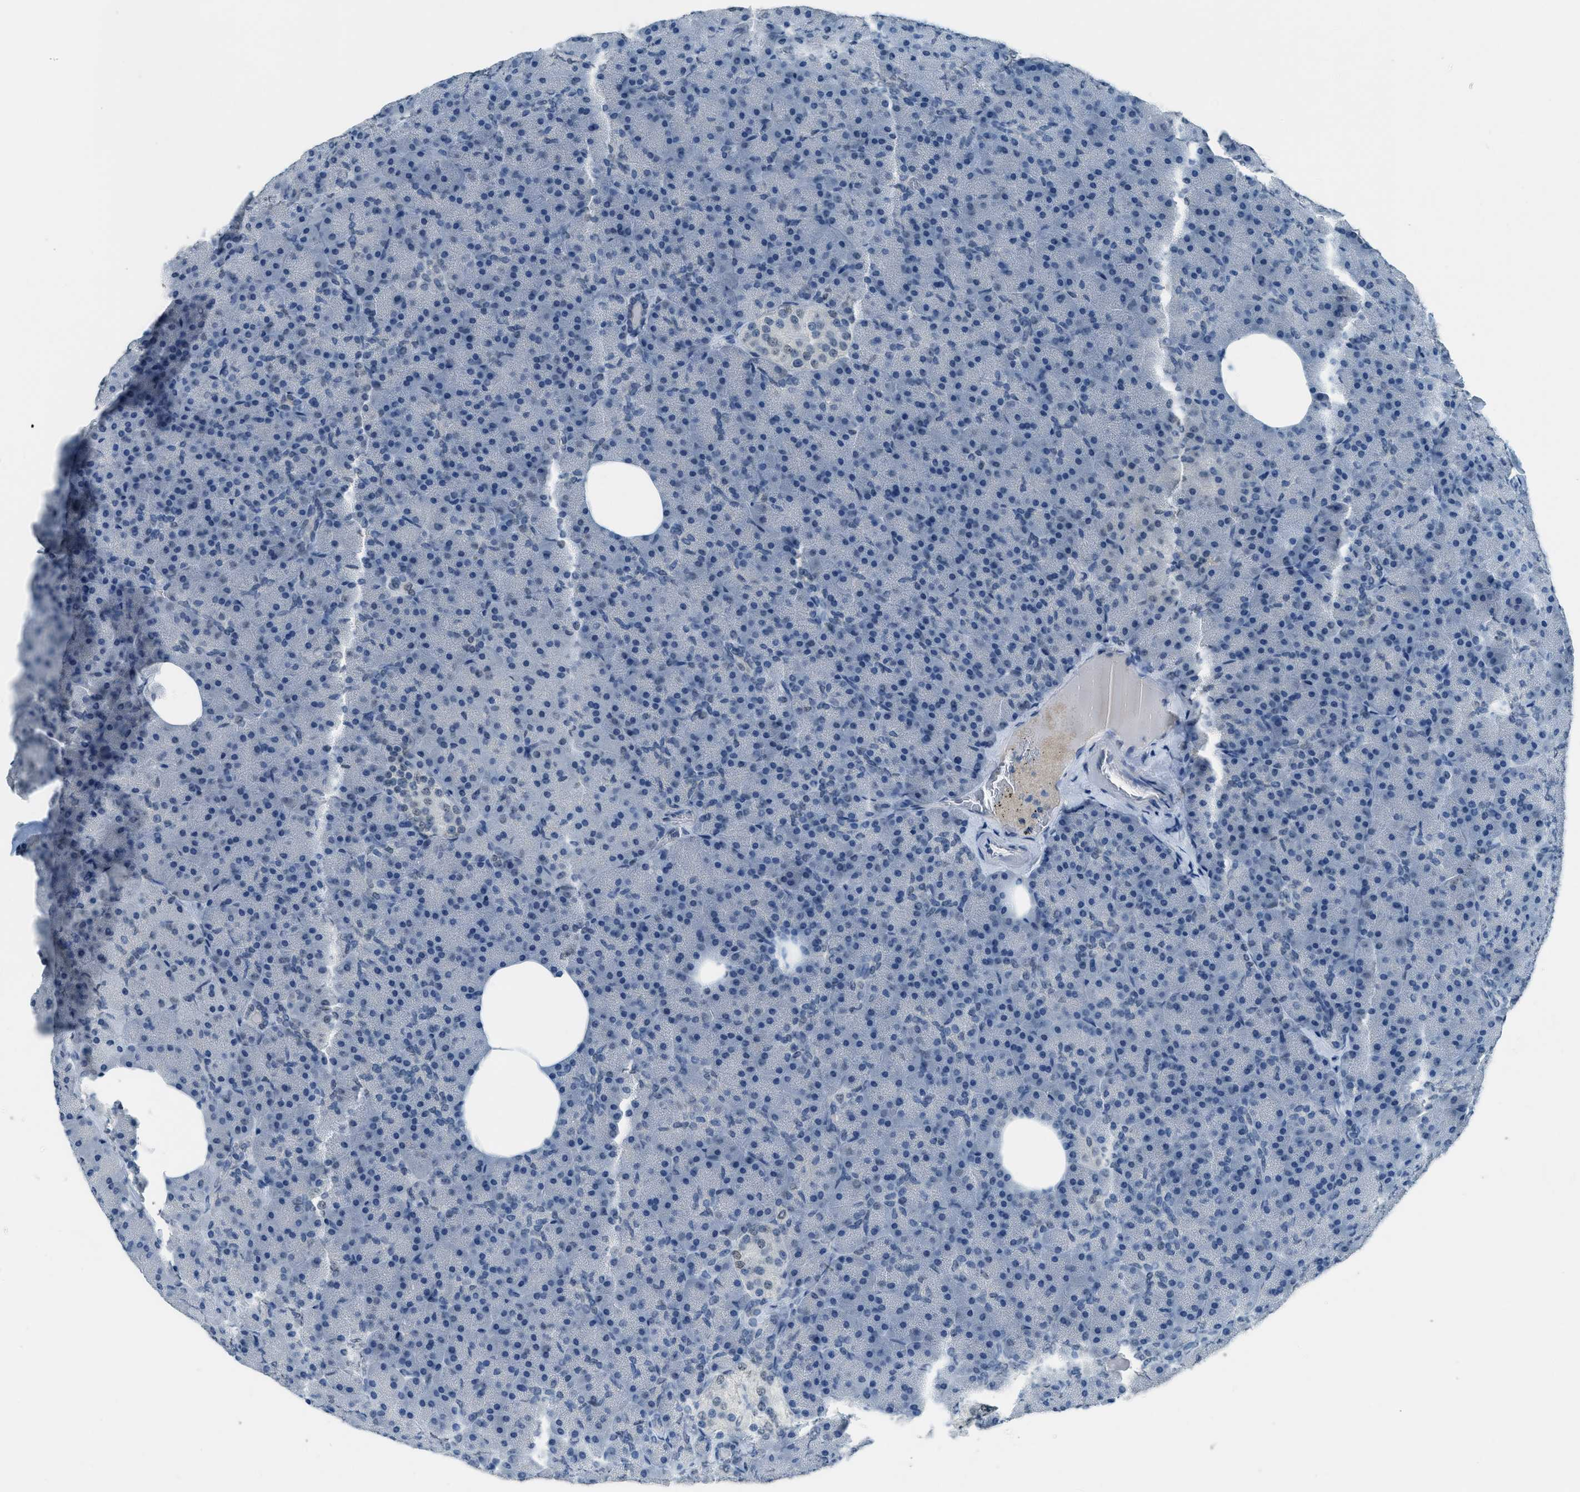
{"staining": {"intensity": "weak", "quantity": "<25%", "location": "nuclear"}, "tissue": "pancreas", "cell_type": "Exocrine glandular cells", "image_type": "normal", "snomed": [{"axis": "morphology", "description": "Normal tissue, NOS"}, {"axis": "topography", "description": "Pancreas"}], "caption": "High magnification brightfield microscopy of normal pancreas stained with DAB (3,3'-diaminobenzidine) (brown) and counterstained with hematoxylin (blue): exocrine glandular cells show no significant expression. Nuclei are stained in blue.", "gene": "TTC13", "patient": {"sex": "female", "age": 35}}